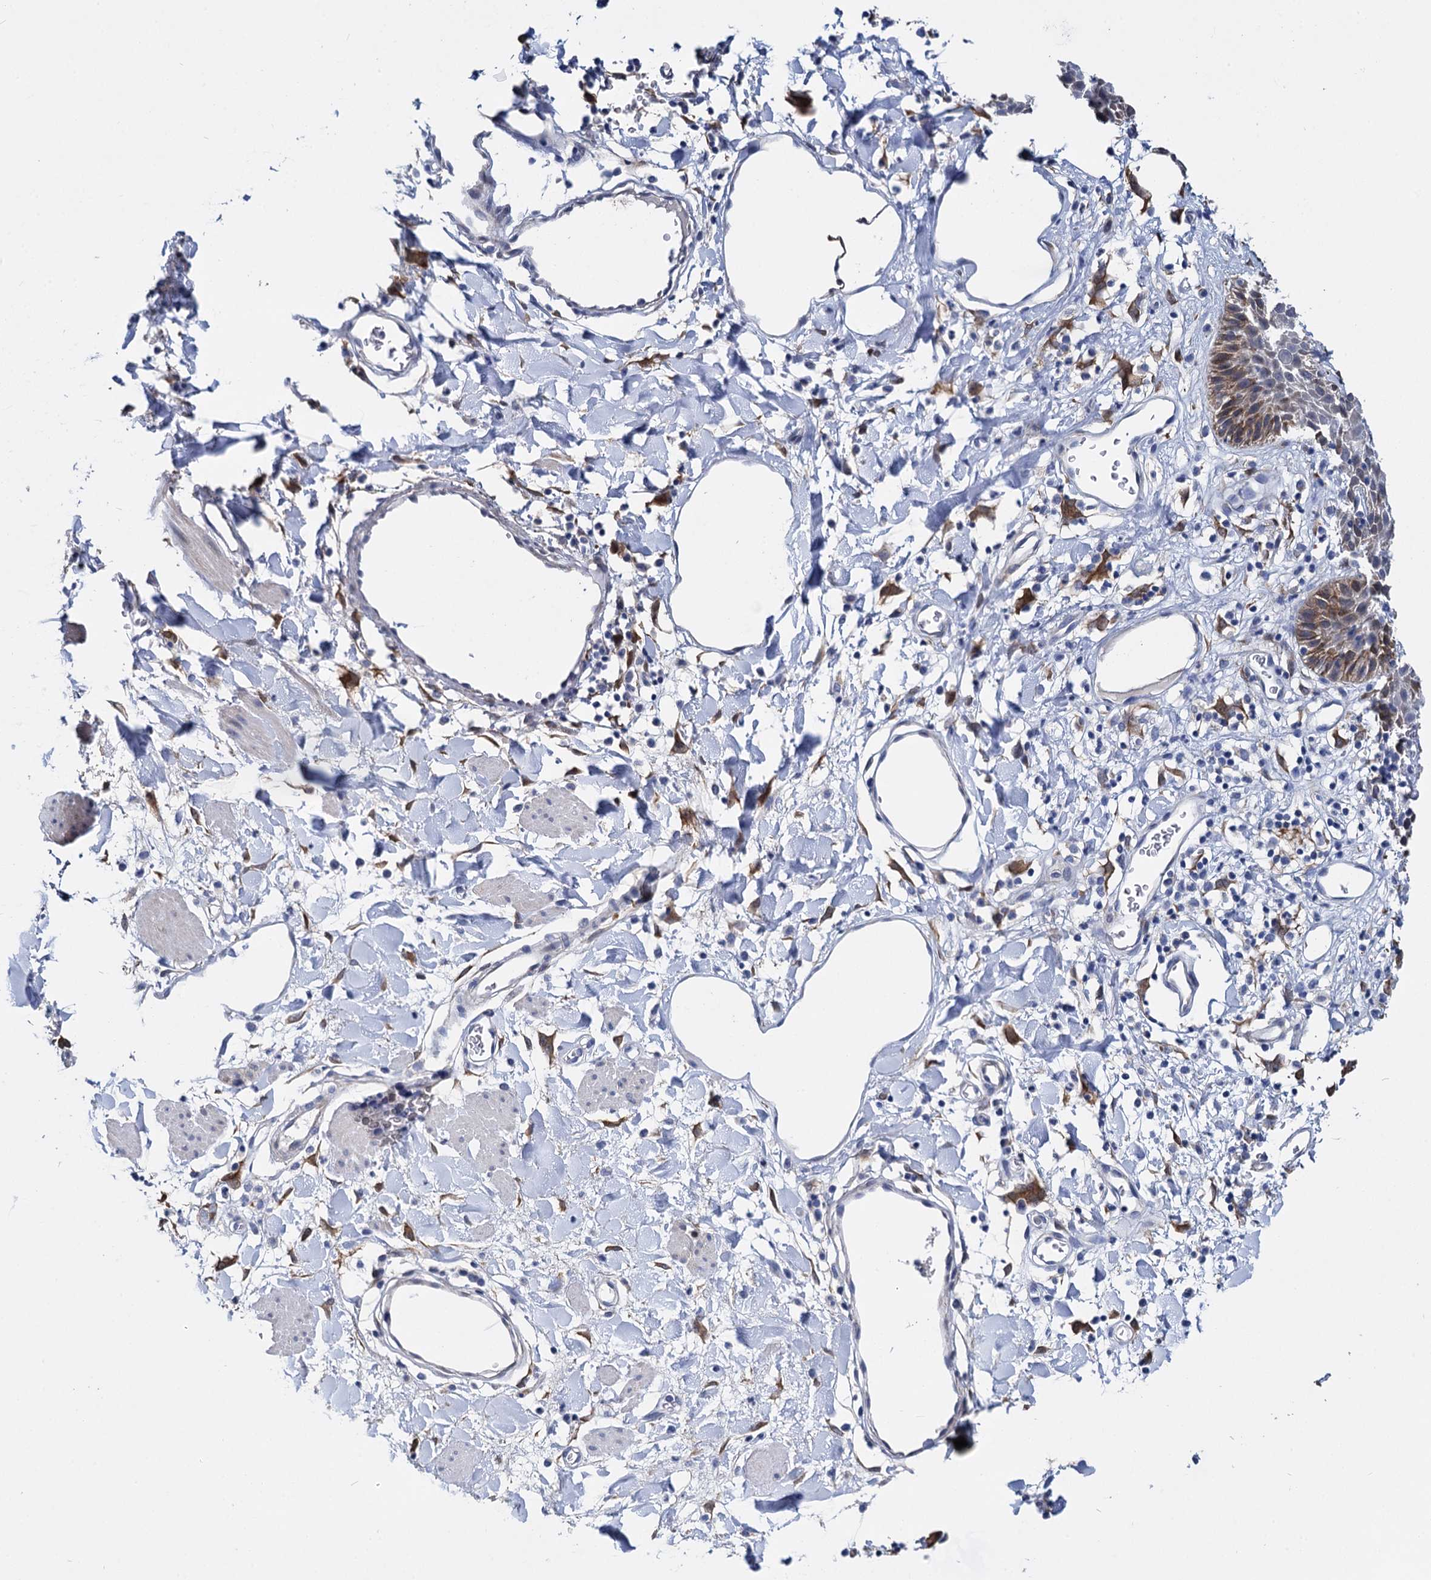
{"staining": {"intensity": "moderate", "quantity": "25%-75%", "location": "cytoplasmic/membranous"}, "tissue": "skin", "cell_type": "Epidermal cells", "image_type": "normal", "snomed": [{"axis": "morphology", "description": "Normal tissue, NOS"}, {"axis": "topography", "description": "Vulva"}], "caption": "The histopathology image demonstrates a brown stain indicating the presence of a protein in the cytoplasmic/membranous of epidermal cells in skin. (DAB = brown stain, brightfield microscopy at high magnification).", "gene": "GSTM3", "patient": {"sex": "female", "age": 68}}